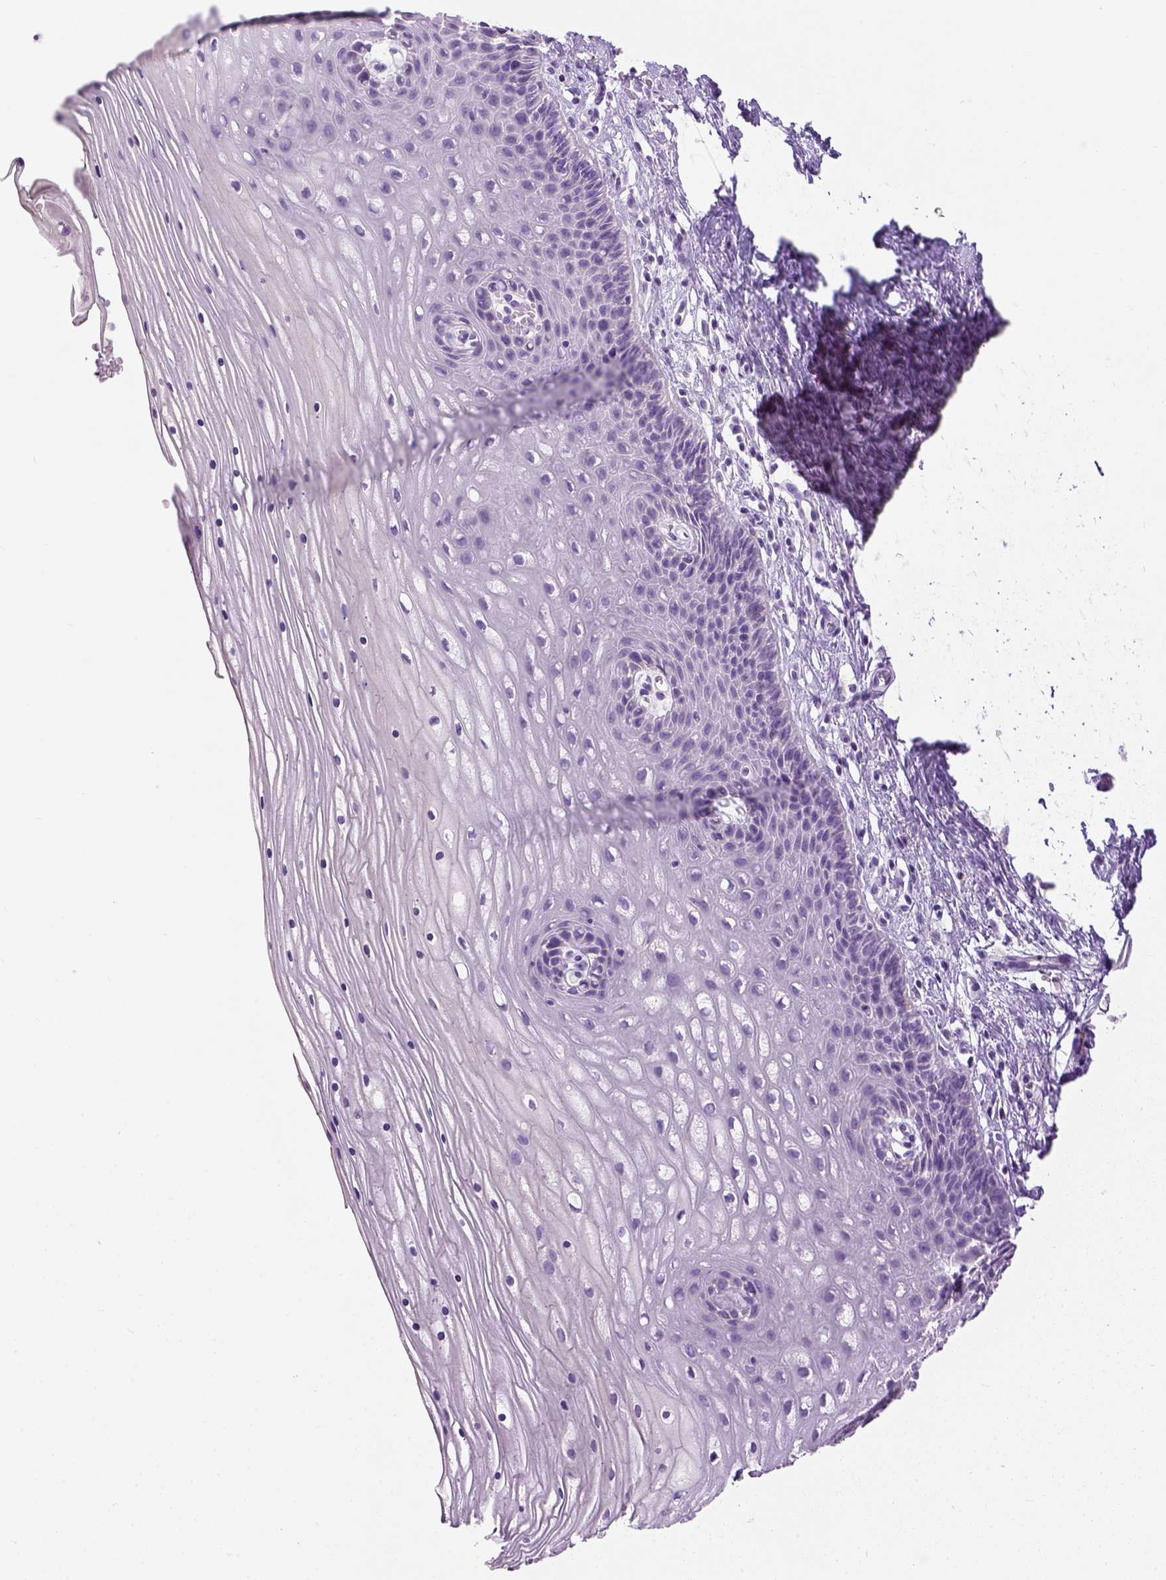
{"staining": {"intensity": "negative", "quantity": "none", "location": "none"}, "tissue": "cervix", "cell_type": "Glandular cells", "image_type": "normal", "snomed": [{"axis": "morphology", "description": "Normal tissue, NOS"}, {"axis": "topography", "description": "Cervix"}], "caption": "Image shows no protein expression in glandular cells of benign cervix. (DAB (3,3'-diaminobenzidine) IHC visualized using brightfield microscopy, high magnification).", "gene": "CYP24A1", "patient": {"sex": "female", "age": 35}}